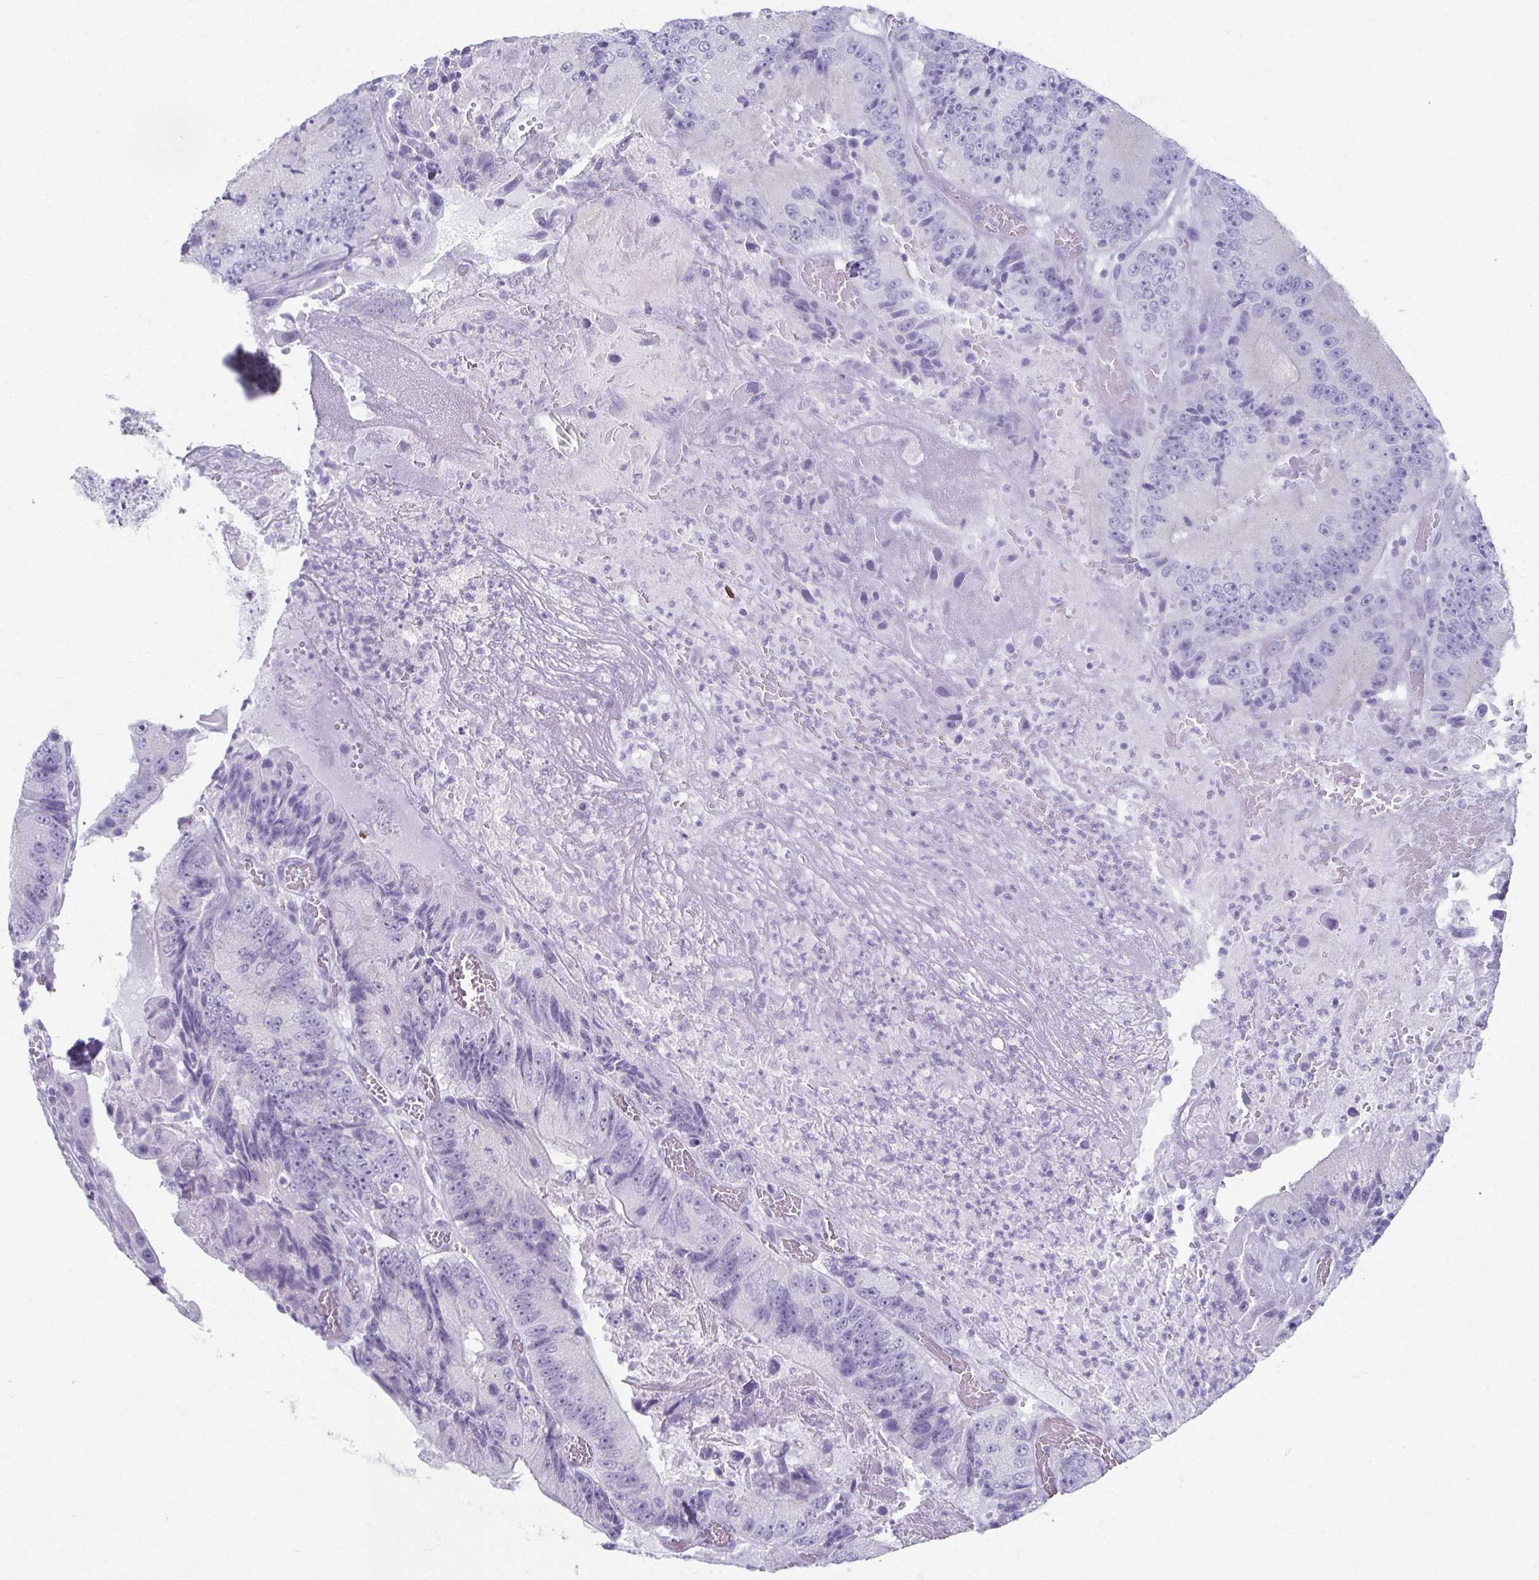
{"staining": {"intensity": "negative", "quantity": "none", "location": "none"}, "tissue": "colorectal cancer", "cell_type": "Tumor cells", "image_type": "cancer", "snomed": [{"axis": "morphology", "description": "Adenocarcinoma, NOS"}, {"axis": "topography", "description": "Colon"}], "caption": "This is an IHC histopathology image of colorectal cancer. There is no expression in tumor cells.", "gene": "GHRL", "patient": {"sex": "female", "age": 86}}